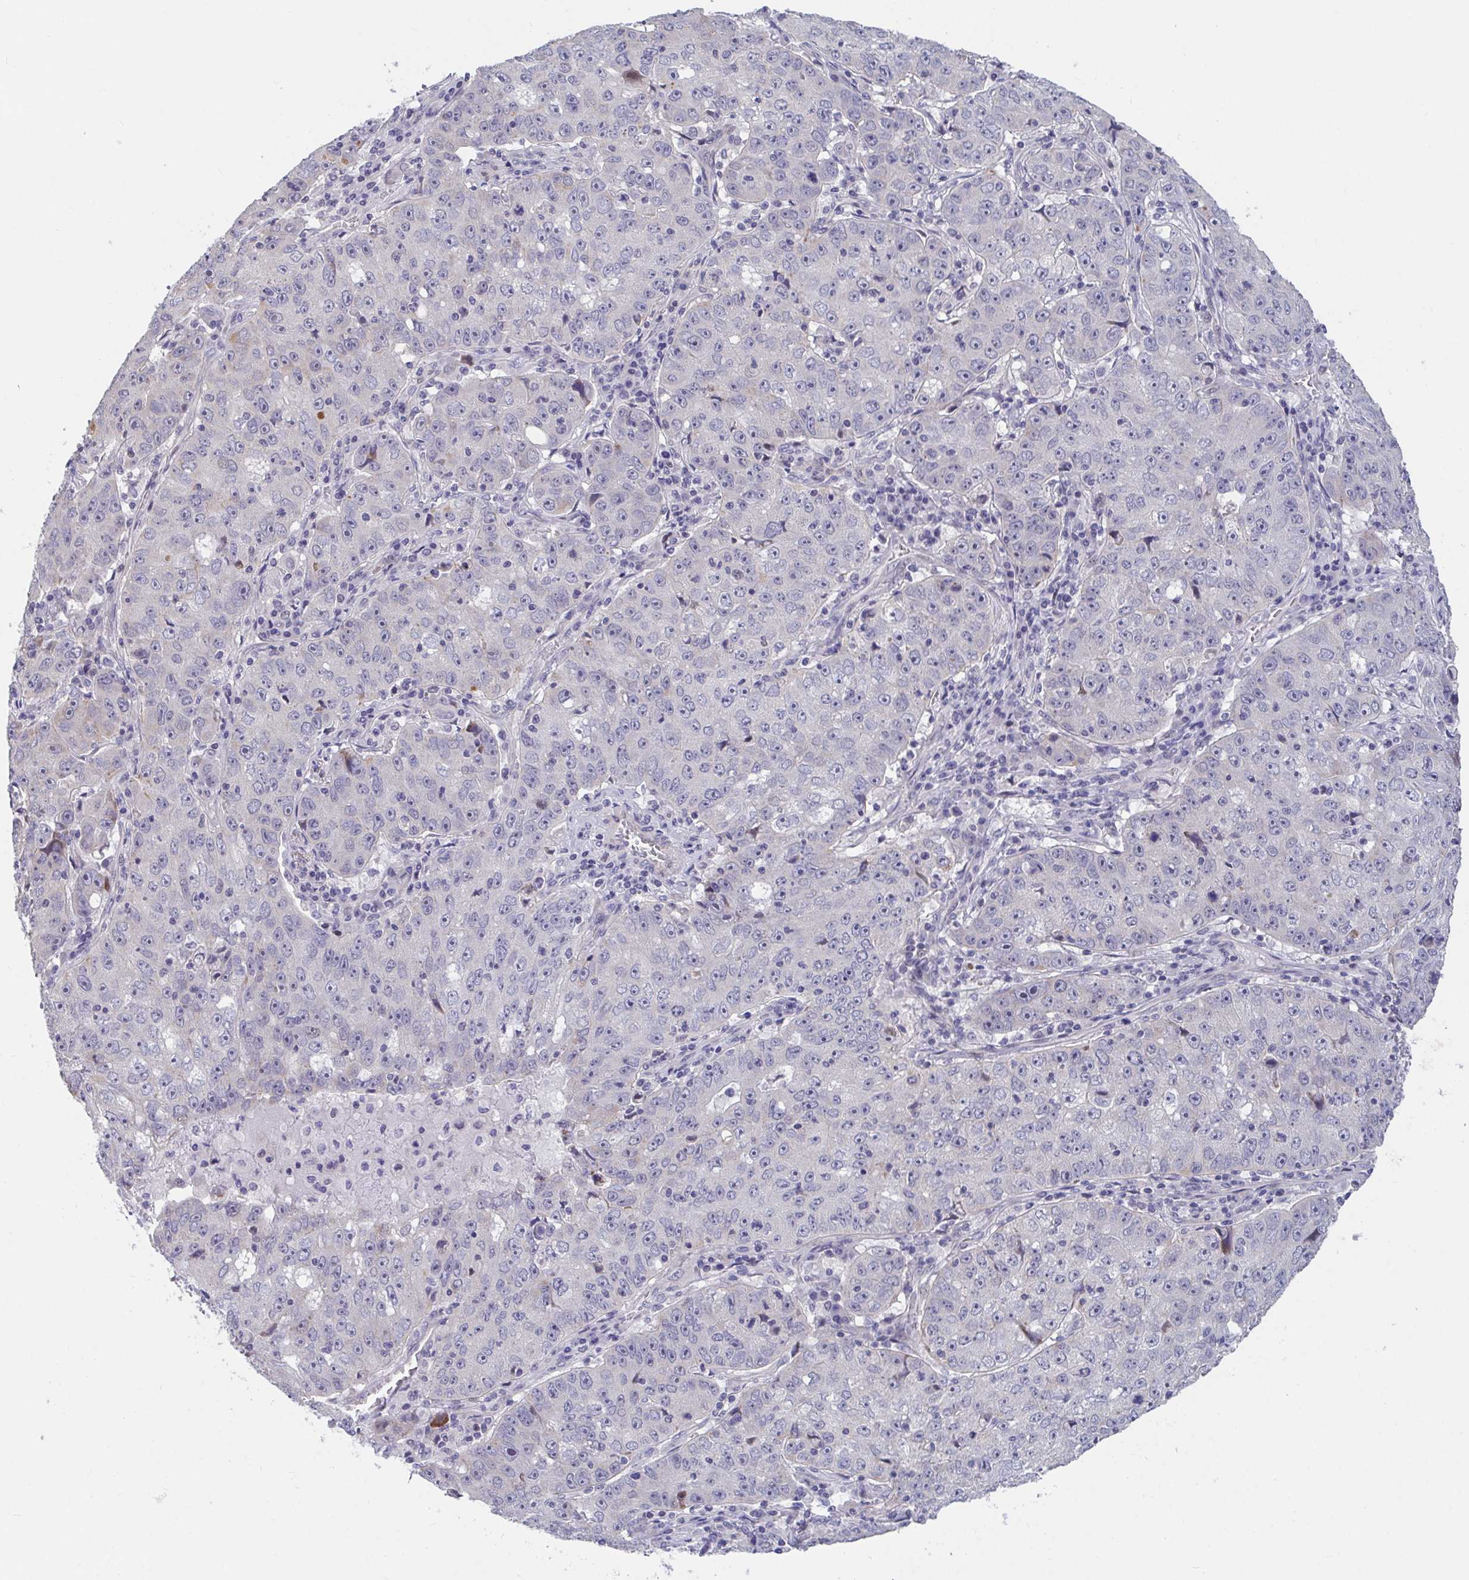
{"staining": {"intensity": "negative", "quantity": "none", "location": "none"}, "tissue": "lung cancer", "cell_type": "Tumor cells", "image_type": "cancer", "snomed": [{"axis": "morphology", "description": "Normal morphology"}, {"axis": "morphology", "description": "Adenocarcinoma, NOS"}, {"axis": "topography", "description": "Lymph node"}, {"axis": "topography", "description": "Lung"}], "caption": "This is a image of IHC staining of lung cancer (adenocarcinoma), which shows no positivity in tumor cells. (DAB IHC, high magnification).", "gene": "FAM156B", "patient": {"sex": "female", "age": 57}}